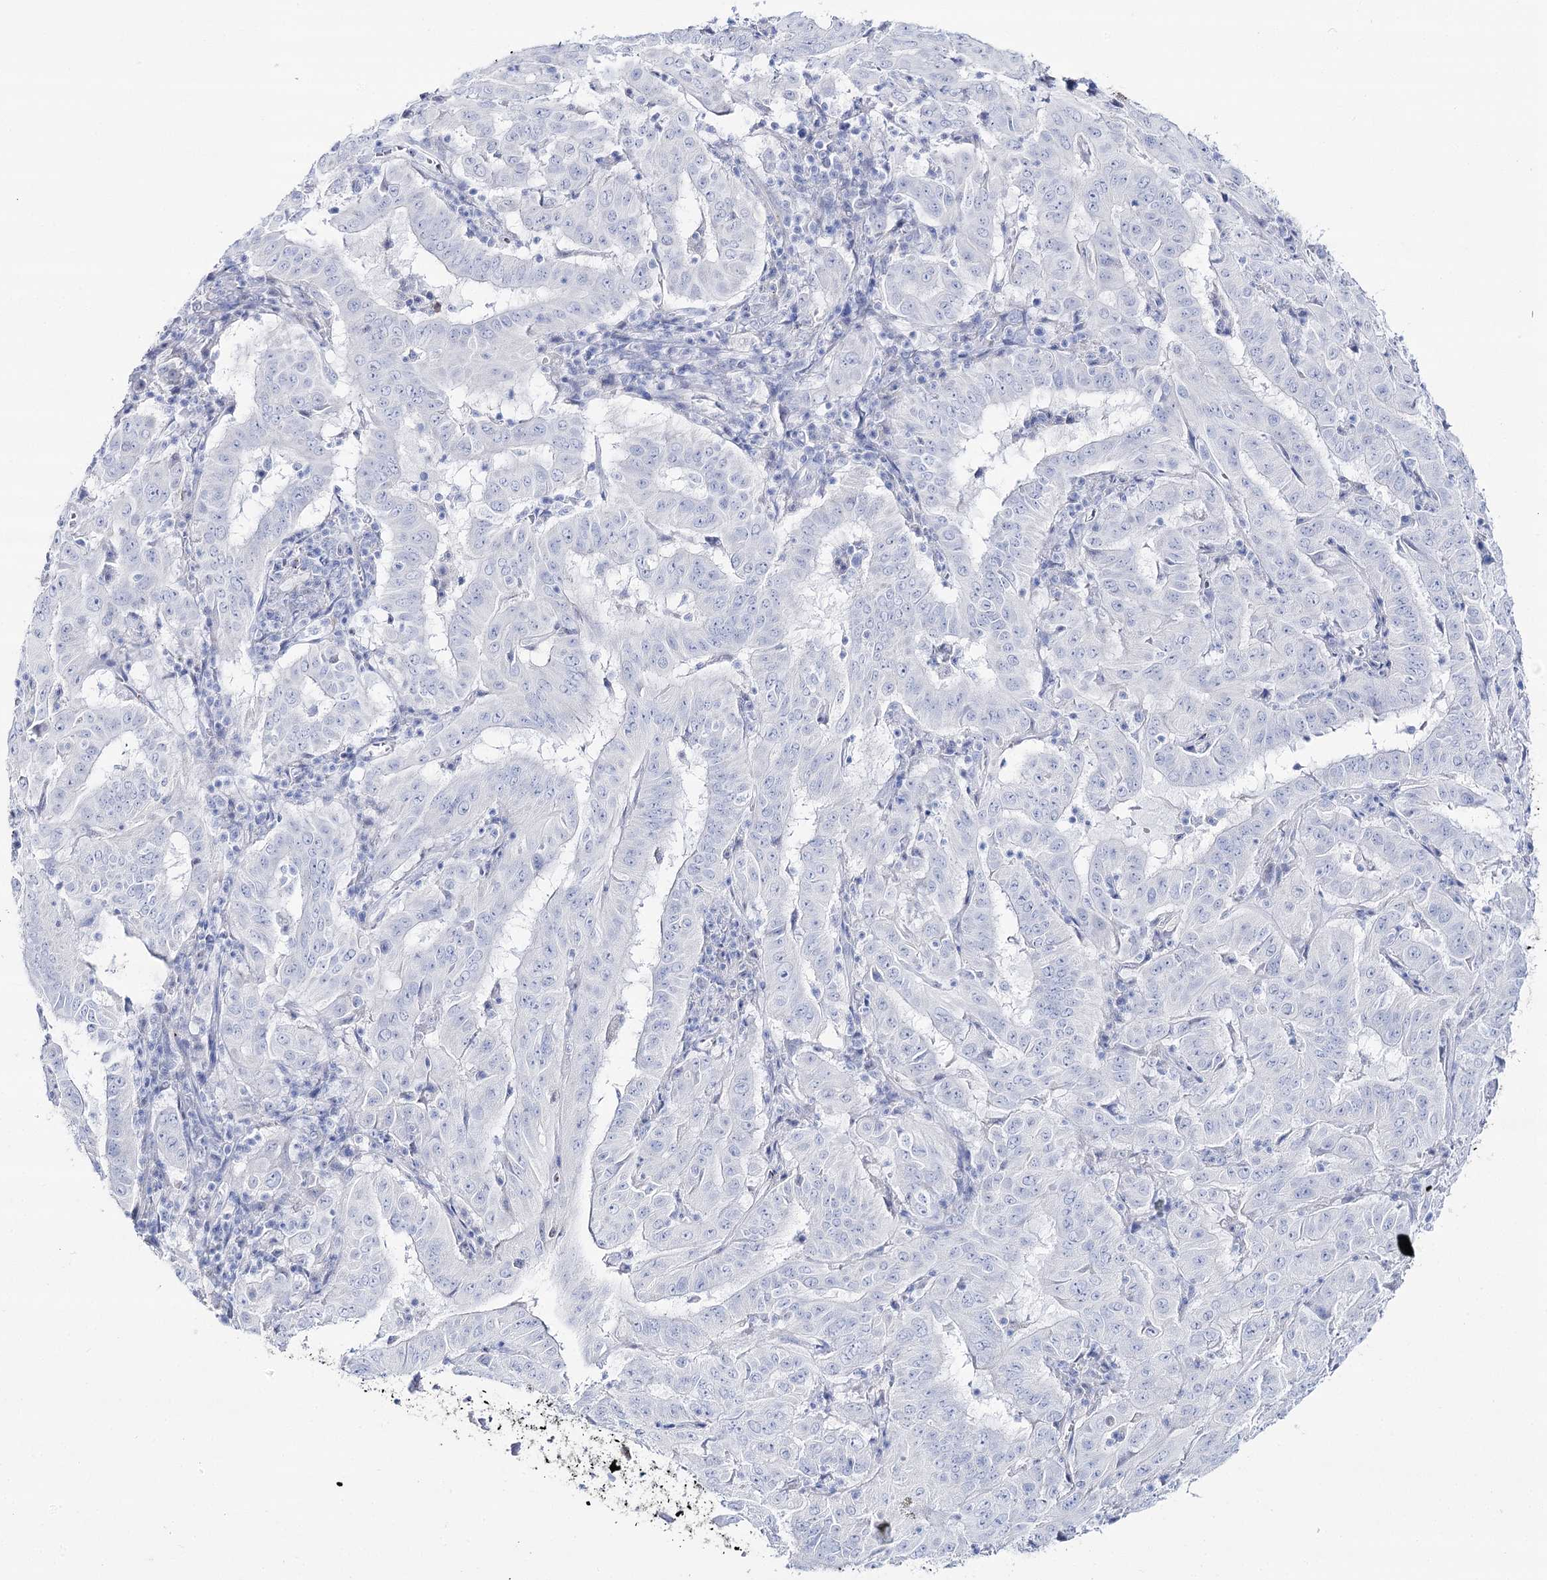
{"staining": {"intensity": "negative", "quantity": "none", "location": "none"}, "tissue": "pancreatic cancer", "cell_type": "Tumor cells", "image_type": "cancer", "snomed": [{"axis": "morphology", "description": "Adenocarcinoma, NOS"}, {"axis": "topography", "description": "Pancreas"}], "caption": "DAB immunohistochemical staining of human adenocarcinoma (pancreatic) shows no significant staining in tumor cells.", "gene": "SLC3A1", "patient": {"sex": "male", "age": 63}}